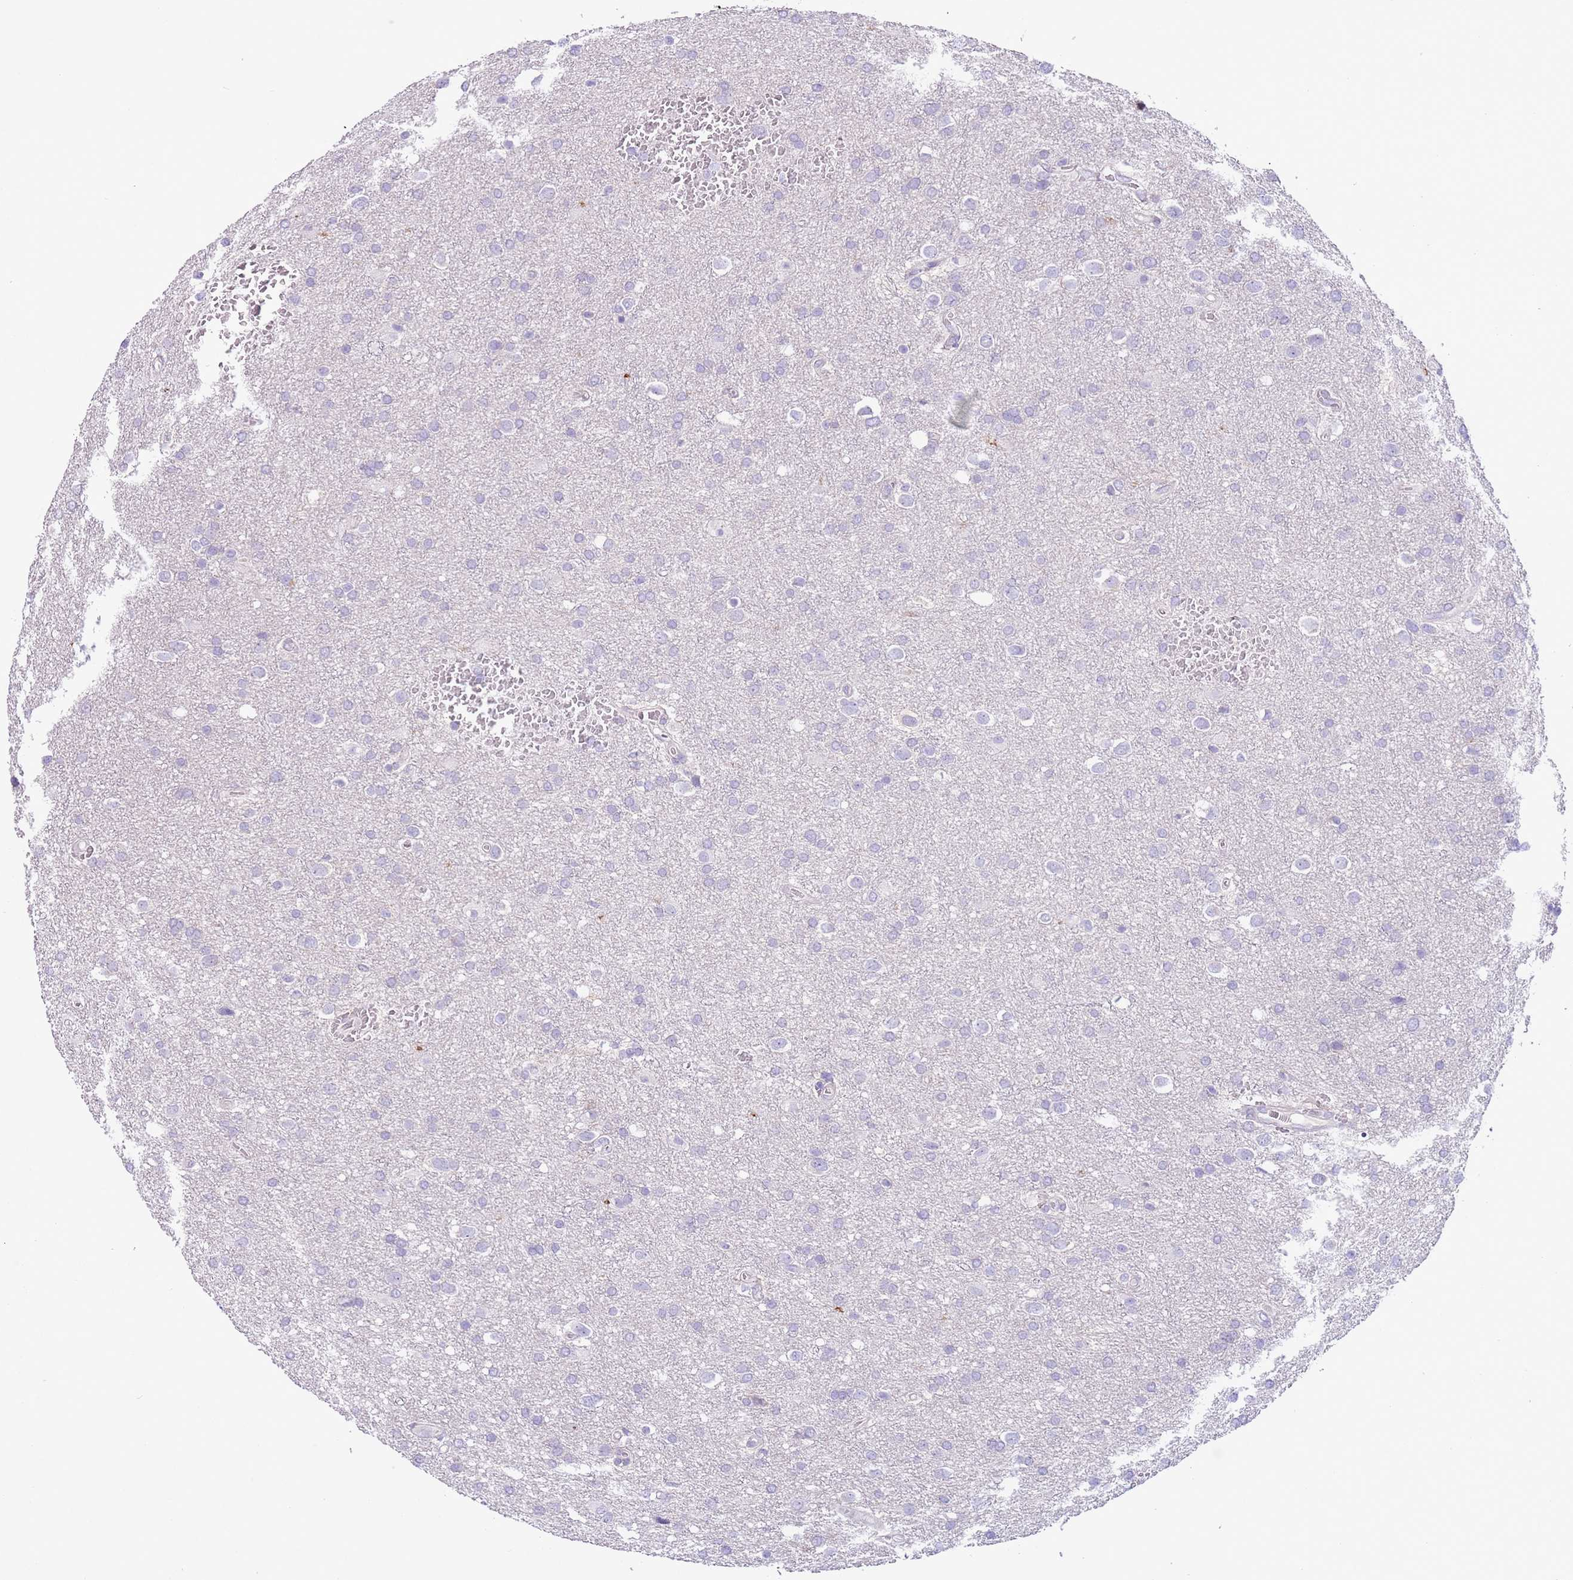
{"staining": {"intensity": "negative", "quantity": "none", "location": "none"}, "tissue": "glioma", "cell_type": "Tumor cells", "image_type": "cancer", "snomed": [{"axis": "morphology", "description": "Glioma, malignant, Low grade"}, {"axis": "topography", "description": "Brain"}], "caption": "Immunohistochemical staining of glioma shows no significant positivity in tumor cells.", "gene": "ZNF697", "patient": {"sex": "female", "age": 32}}